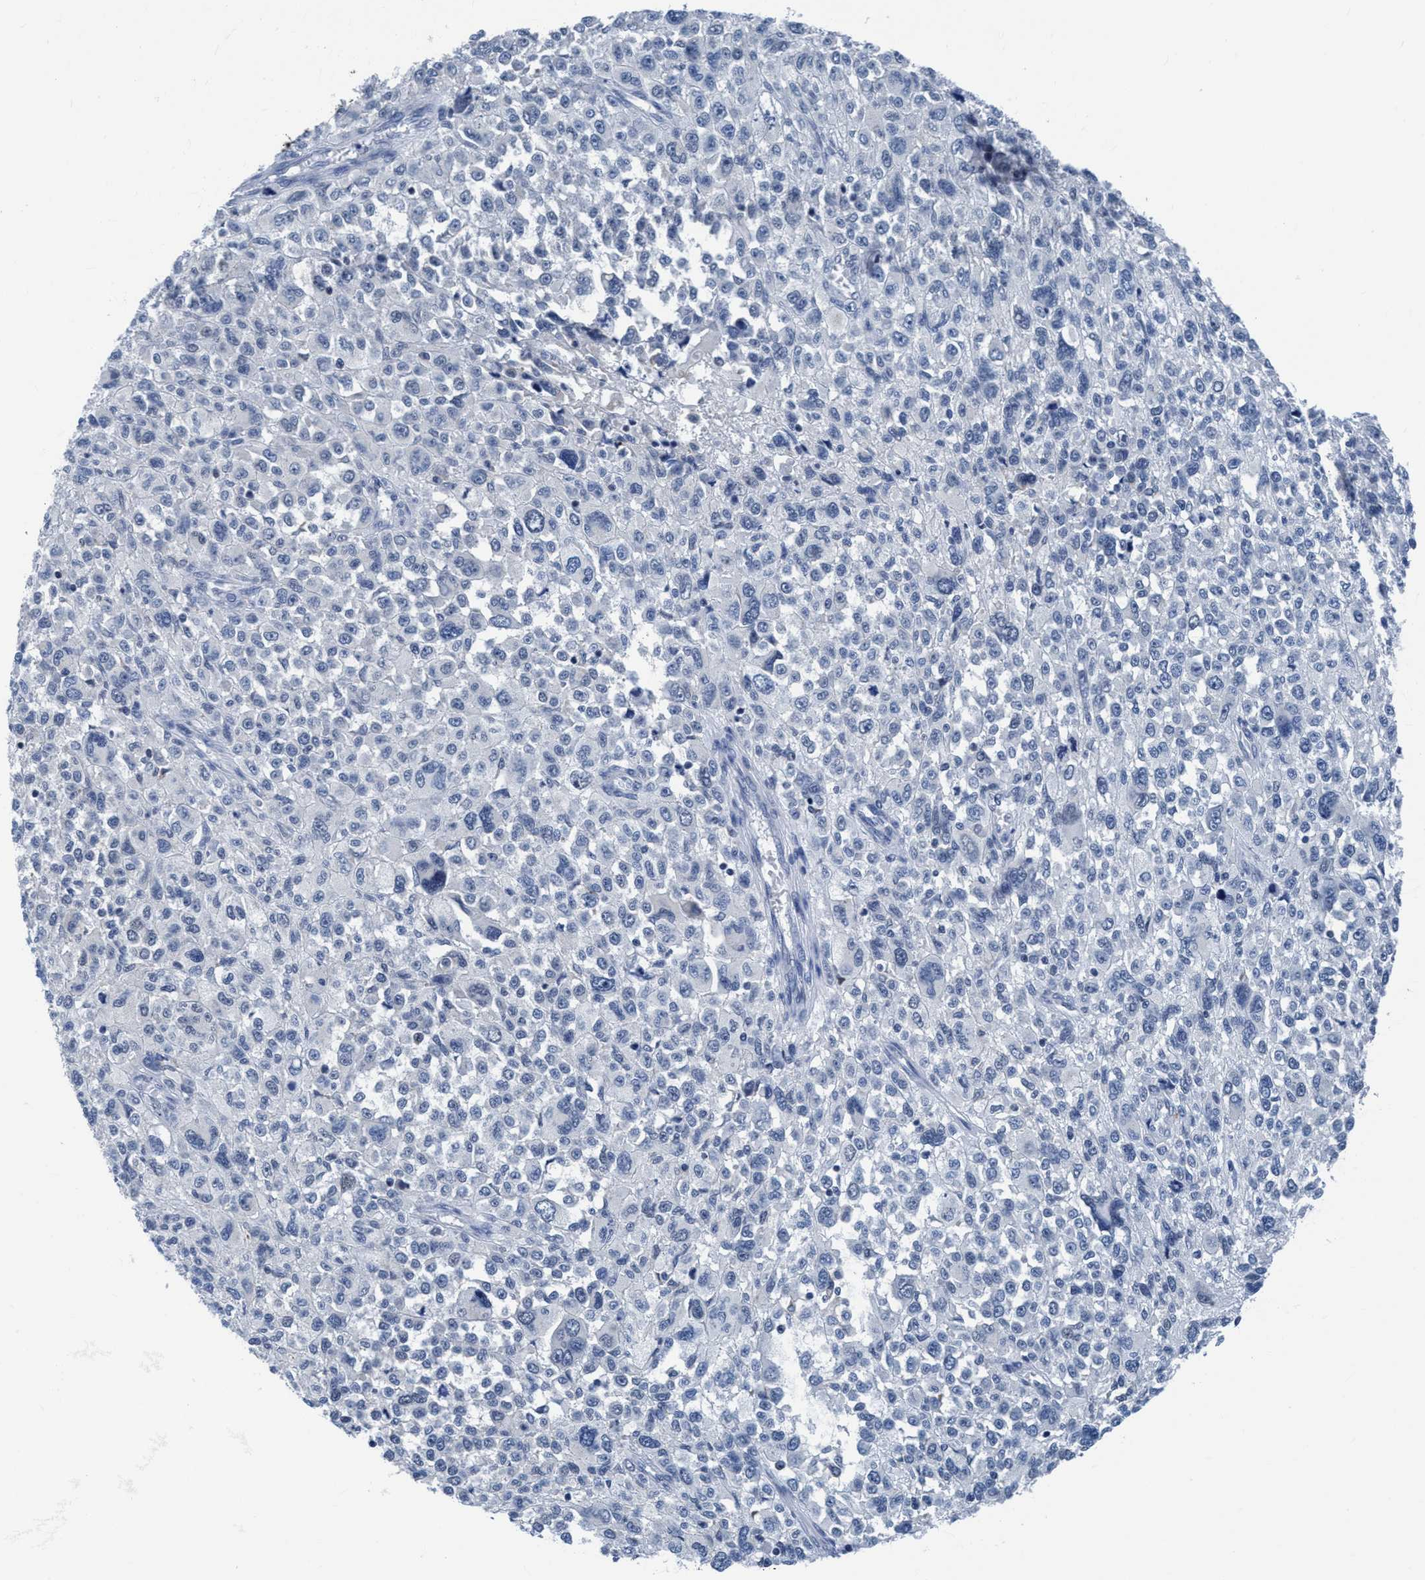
{"staining": {"intensity": "negative", "quantity": "none", "location": "none"}, "tissue": "melanoma", "cell_type": "Tumor cells", "image_type": "cancer", "snomed": [{"axis": "morphology", "description": "Malignant melanoma, NOS"}, {"axis": "topography", "description": "Skin"}], "caption": "Immunohistochemistry micrograph of malignant melanoma stained for a protein (brown), which reveals no staining in tumor cells.", "gene": "DNAI1", "patient": {"sex": "female", "age": 55}}